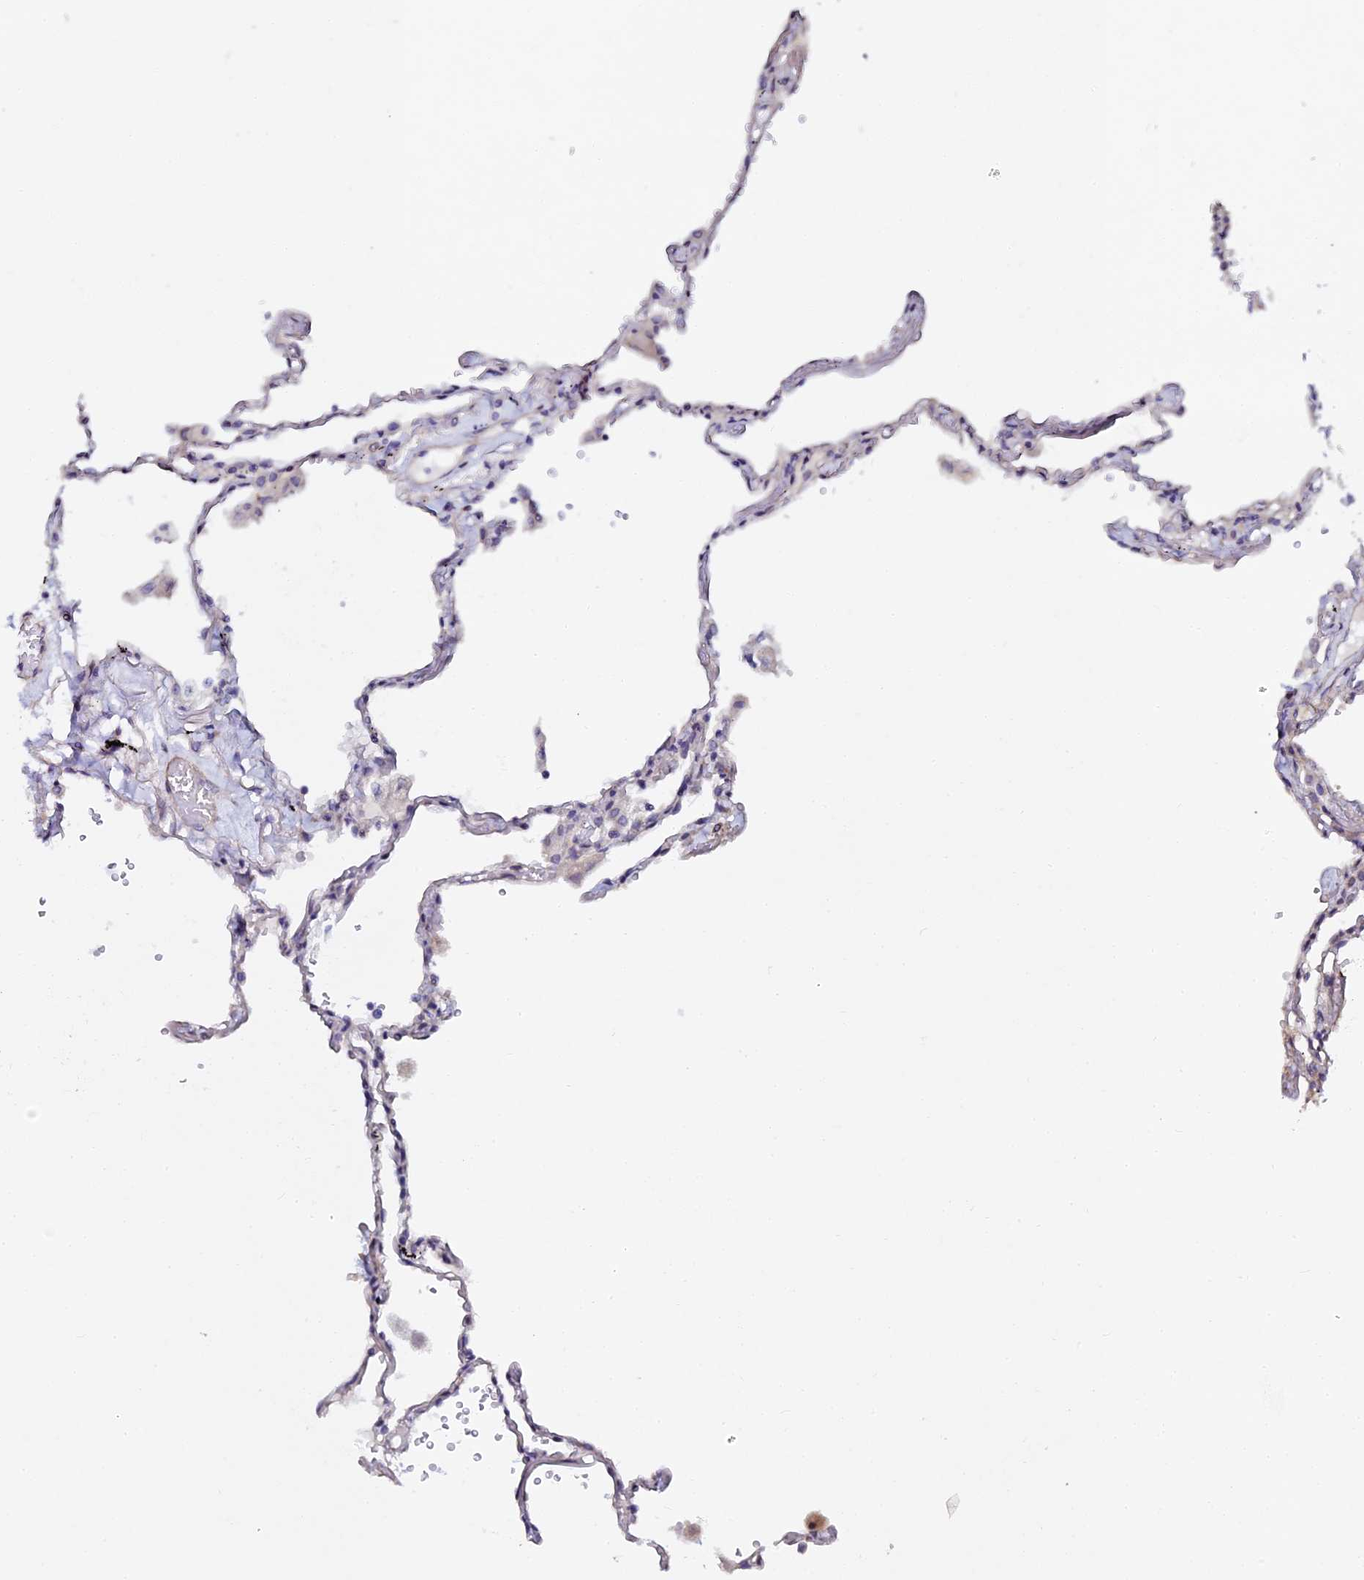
{"staining": {"intensity": "negative", "quantity": "none", "location": "none"}, "tissue": "lung", "cell_type": "Alveolar cells", "image_type": "normal", "snomed": [{"axis": "morphology", "description": "Normal tissue, NOS"}, {"axis": "topography", "description": "Lung"}], "caption": "High power microscopy photomicrograph of an IHC image of normal lung, revealing no significant staining in alveolar cells.", "gene": "GPN3", "patient": {"sex": "female", "age": 67}}